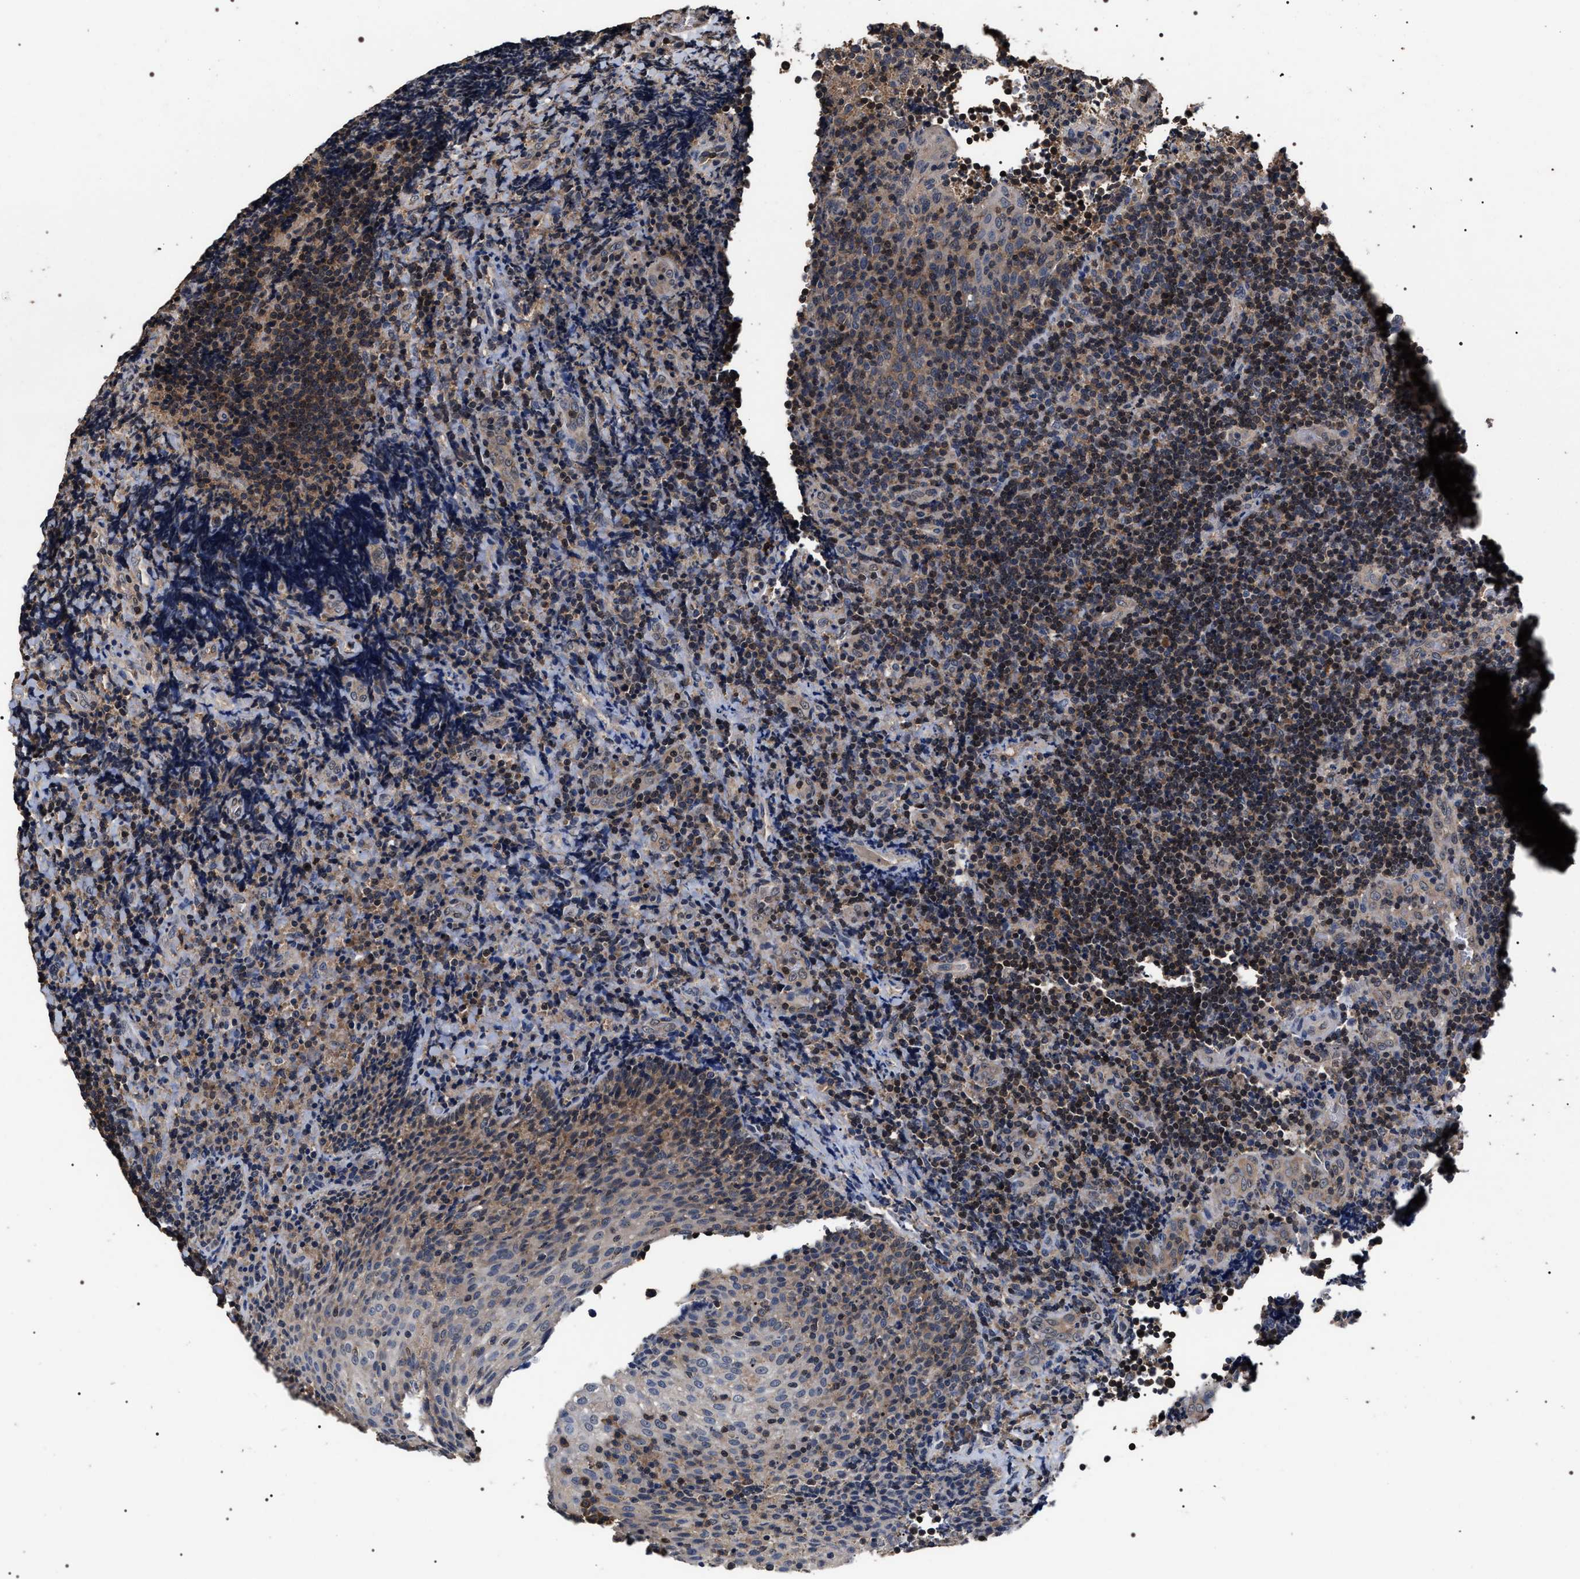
{"staining": {"intensity": "moderate", "quantity": "25%-75%", "location": "cytoplasmic/membranous"}, "tissue": "lymphoma", "cell_type": "Tumor cells", "image_type": "cancer", "snomed": [{"axis": "morphology", "description": "Malignant lymphoma, non-Hodgkin's type, High grade"}, {"axis": "topography", "description": "Tonsil"}], "caption": "Protein expression analysis of human lymphoma reveals moderate cytoplasmic/membranous positivity in about 25%-75% of tumor cells. (DAB (3,3'-diaminobenzidine) IHC with brightfield microscopy, high magnification).", "gene": "UPF3A", "patient": {"sex": "female", "age": 36}}